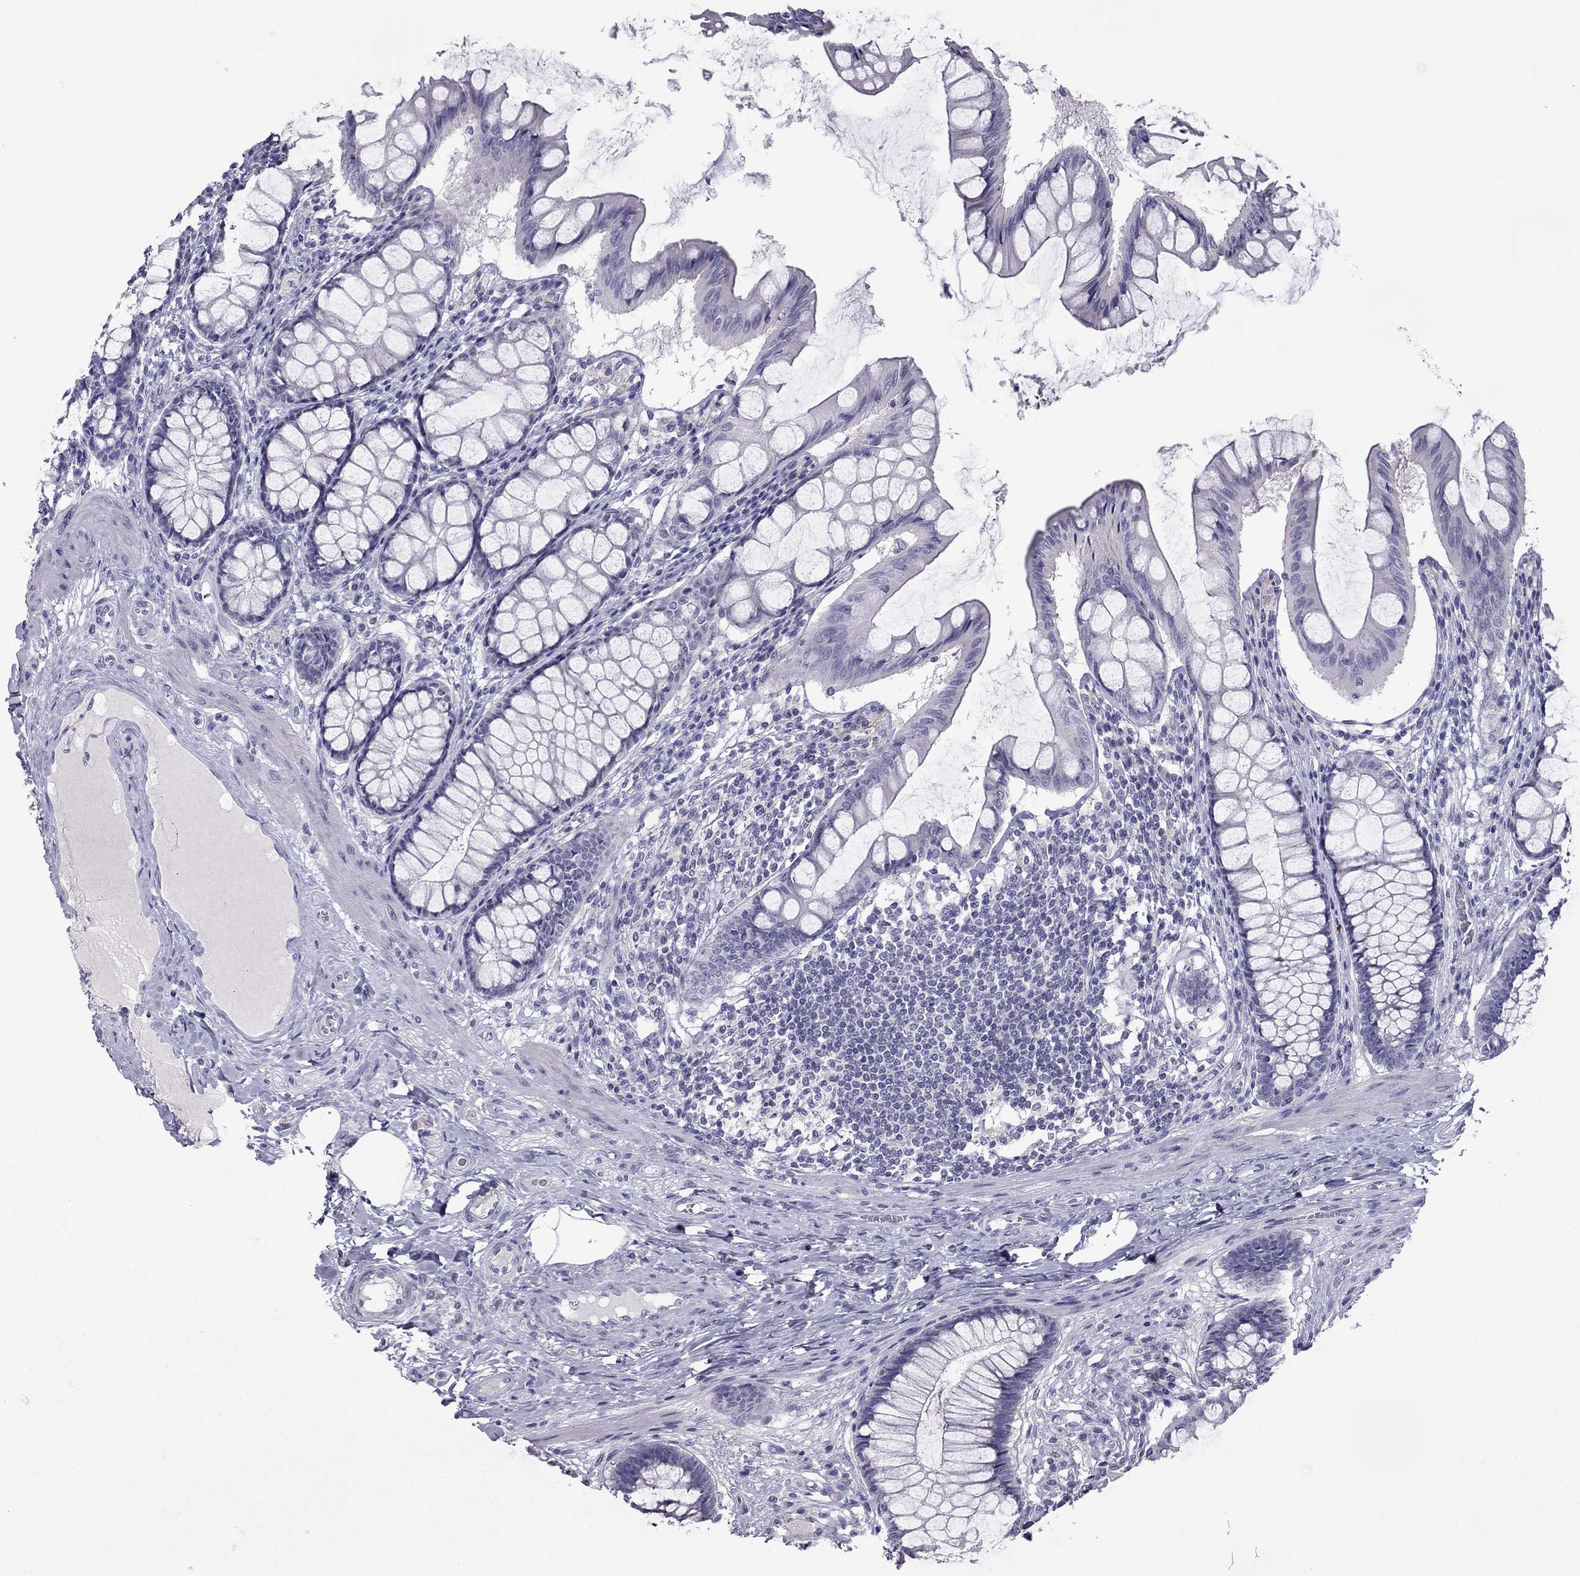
{"staining": {"intensity": "negative", "quantity": "none", "location": "none"}, "tissue": "colon", "cell_type": "Endothelial cells", "image_type": "normal", "snomed": [{"axis": "morphology", "description": "Normal tissue, NOS"}, {"axis": "topography", "description": "Colon"}], "caption": "This is an IHC photomicrograph of normal colon. There is no staining in endothelial cells.", "gene": "RGS8", "patient": {"sex": "female", "age": 65}}